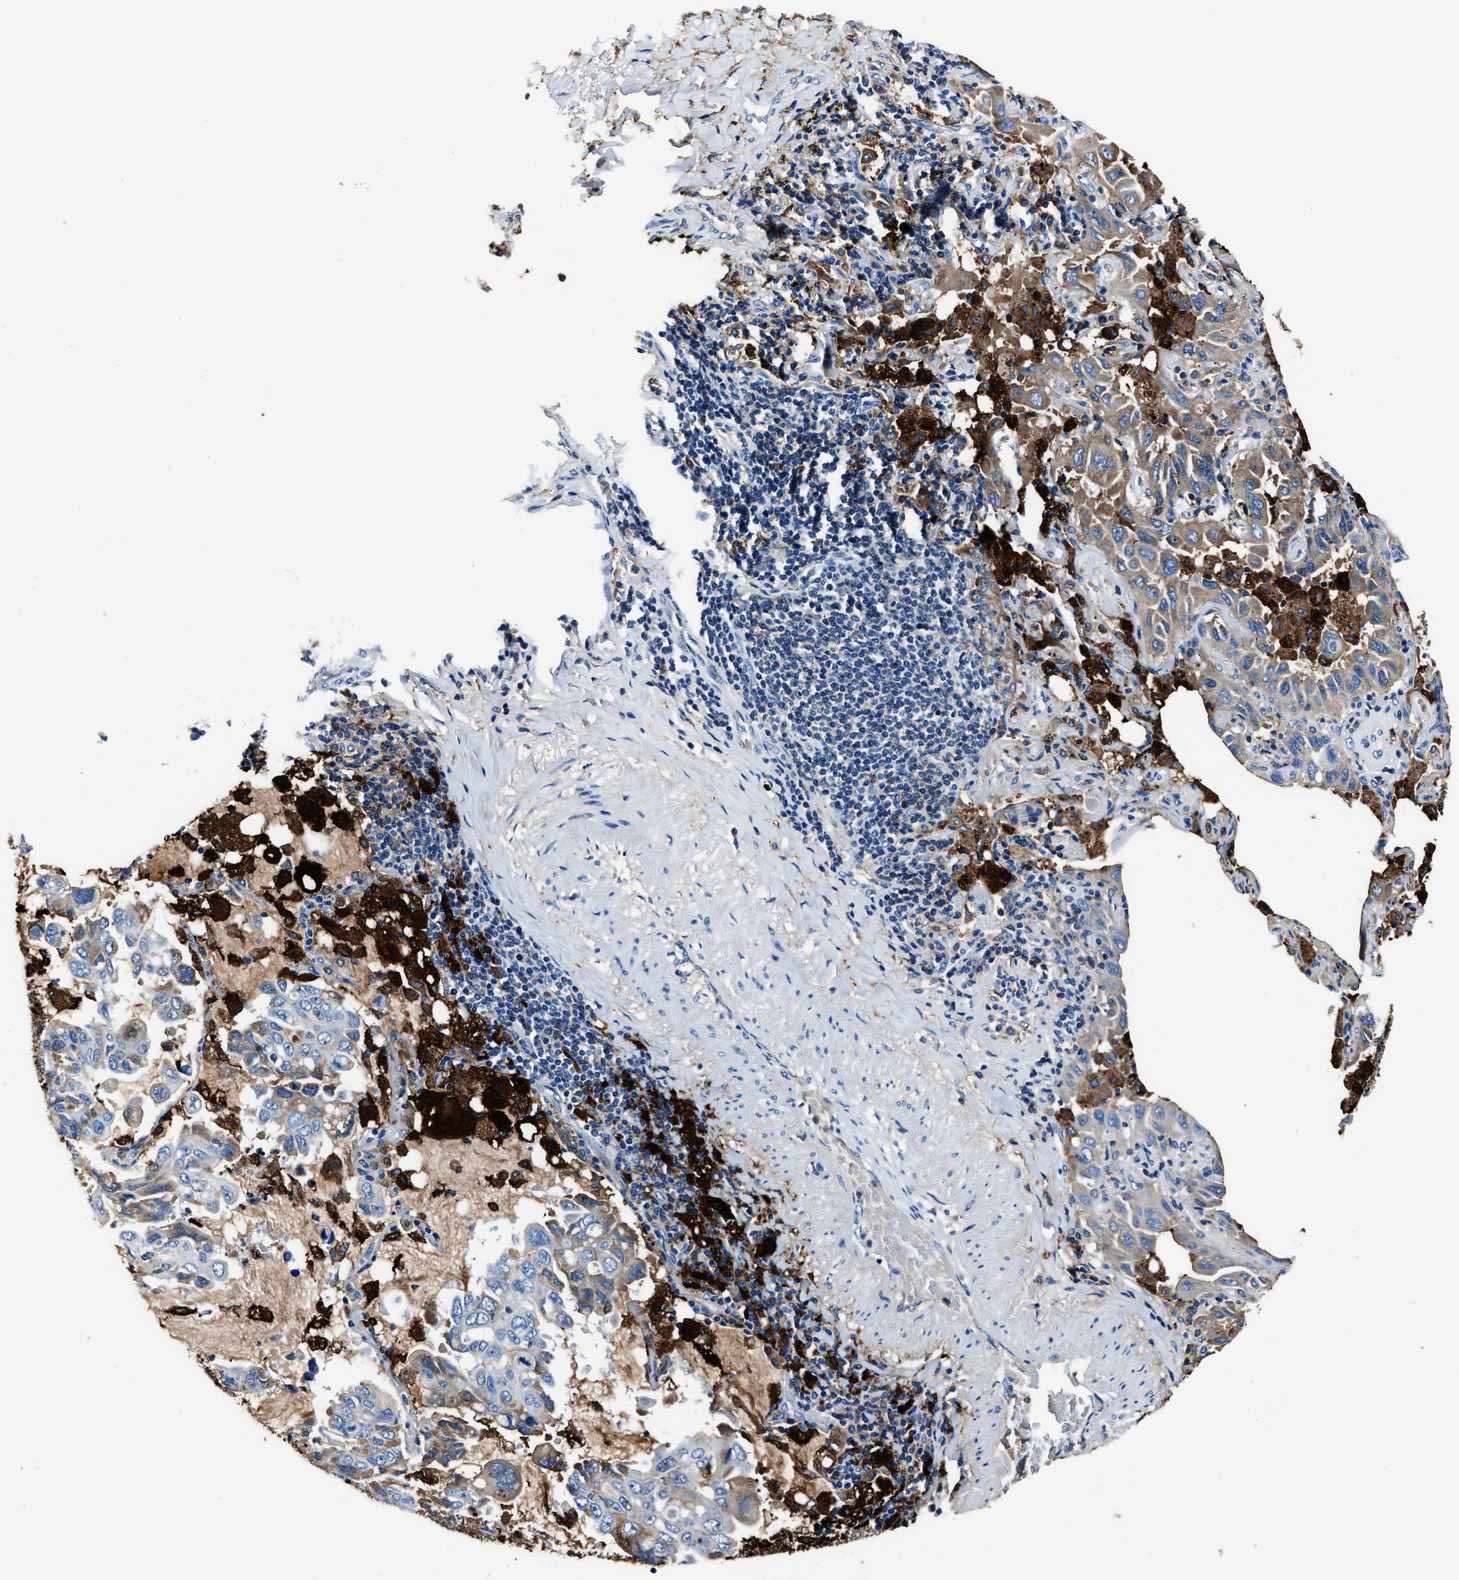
{"staining": {"intensity": "weak", "quantity": "<25%", "location": "cytoplasmic/membranous"}, "tissue": "lung cancer", "cell_type": "Tumor cells", "image_type": "cancer", "snomed": [{"axis": "morphology", "description": "Adenocarcinoma, NOS"}, {"axis": "topography", "description": "Lung"}], "caption": "This micrograph is of lung adenocarcinoma stained with immunohistochemistry (IHC) to label a protein in brown with the nuclei are counter-stained blue. There is no staining in tumor cells. (Immunohistochemistry, brightfield microscopy, high magnification).", "gene": "FTL", "patient": {"sex": "male", "age": 64}}